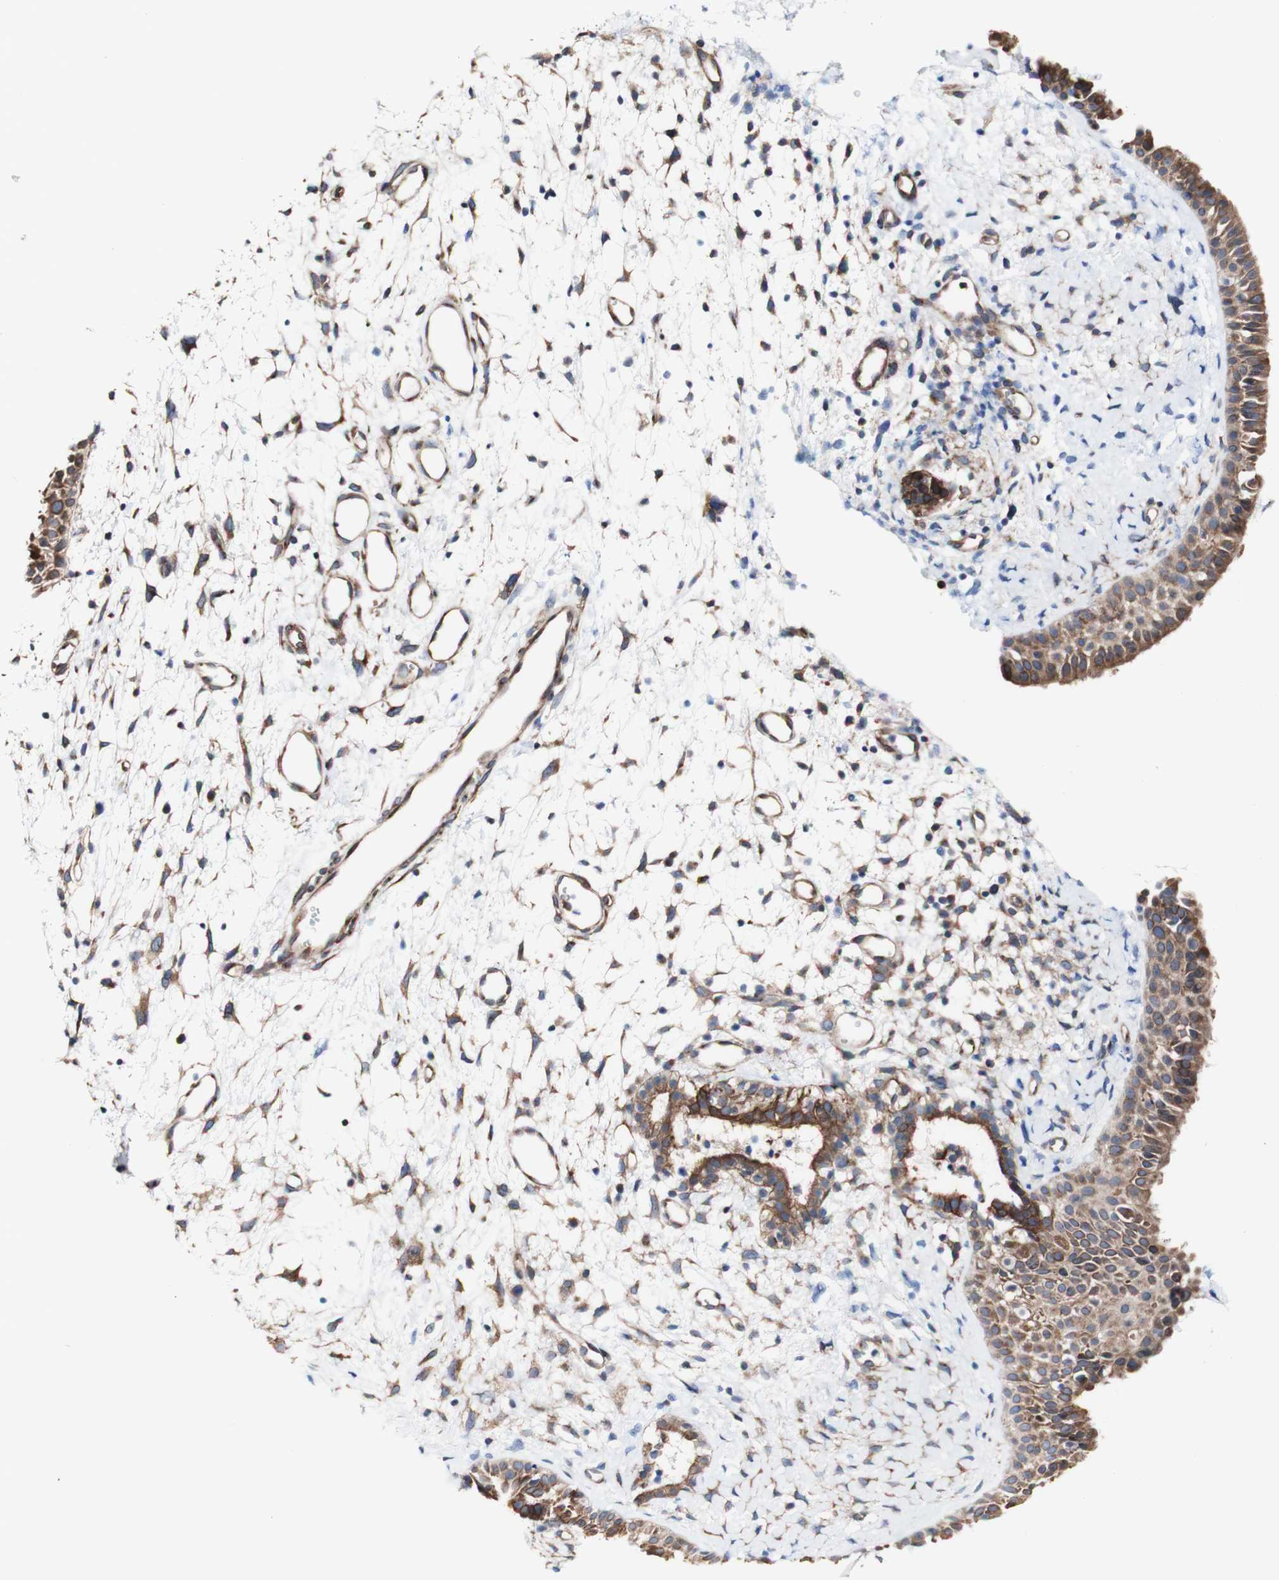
{"staining": {"intensity": "moderate", "quantity": ">75%", "location": "cytoplasmic/membranous"}, "tissue": "nasopharynx", "cell_type": "Respiratory epithelial cells", "image_type": "normal", "snomed": [{"axis": "morphology", "description": "Normal tissue, NOS"}, {"axis": "topography", "description": "Nasopharynx"}], "caption": "A brown stain labels moderate cytoplasmic/membranous expression of a protein in respiratory epithelial cells of normal nasopharynx.", "gene": "LRIG3", "patient": {"sex": "male", "age": 22}}